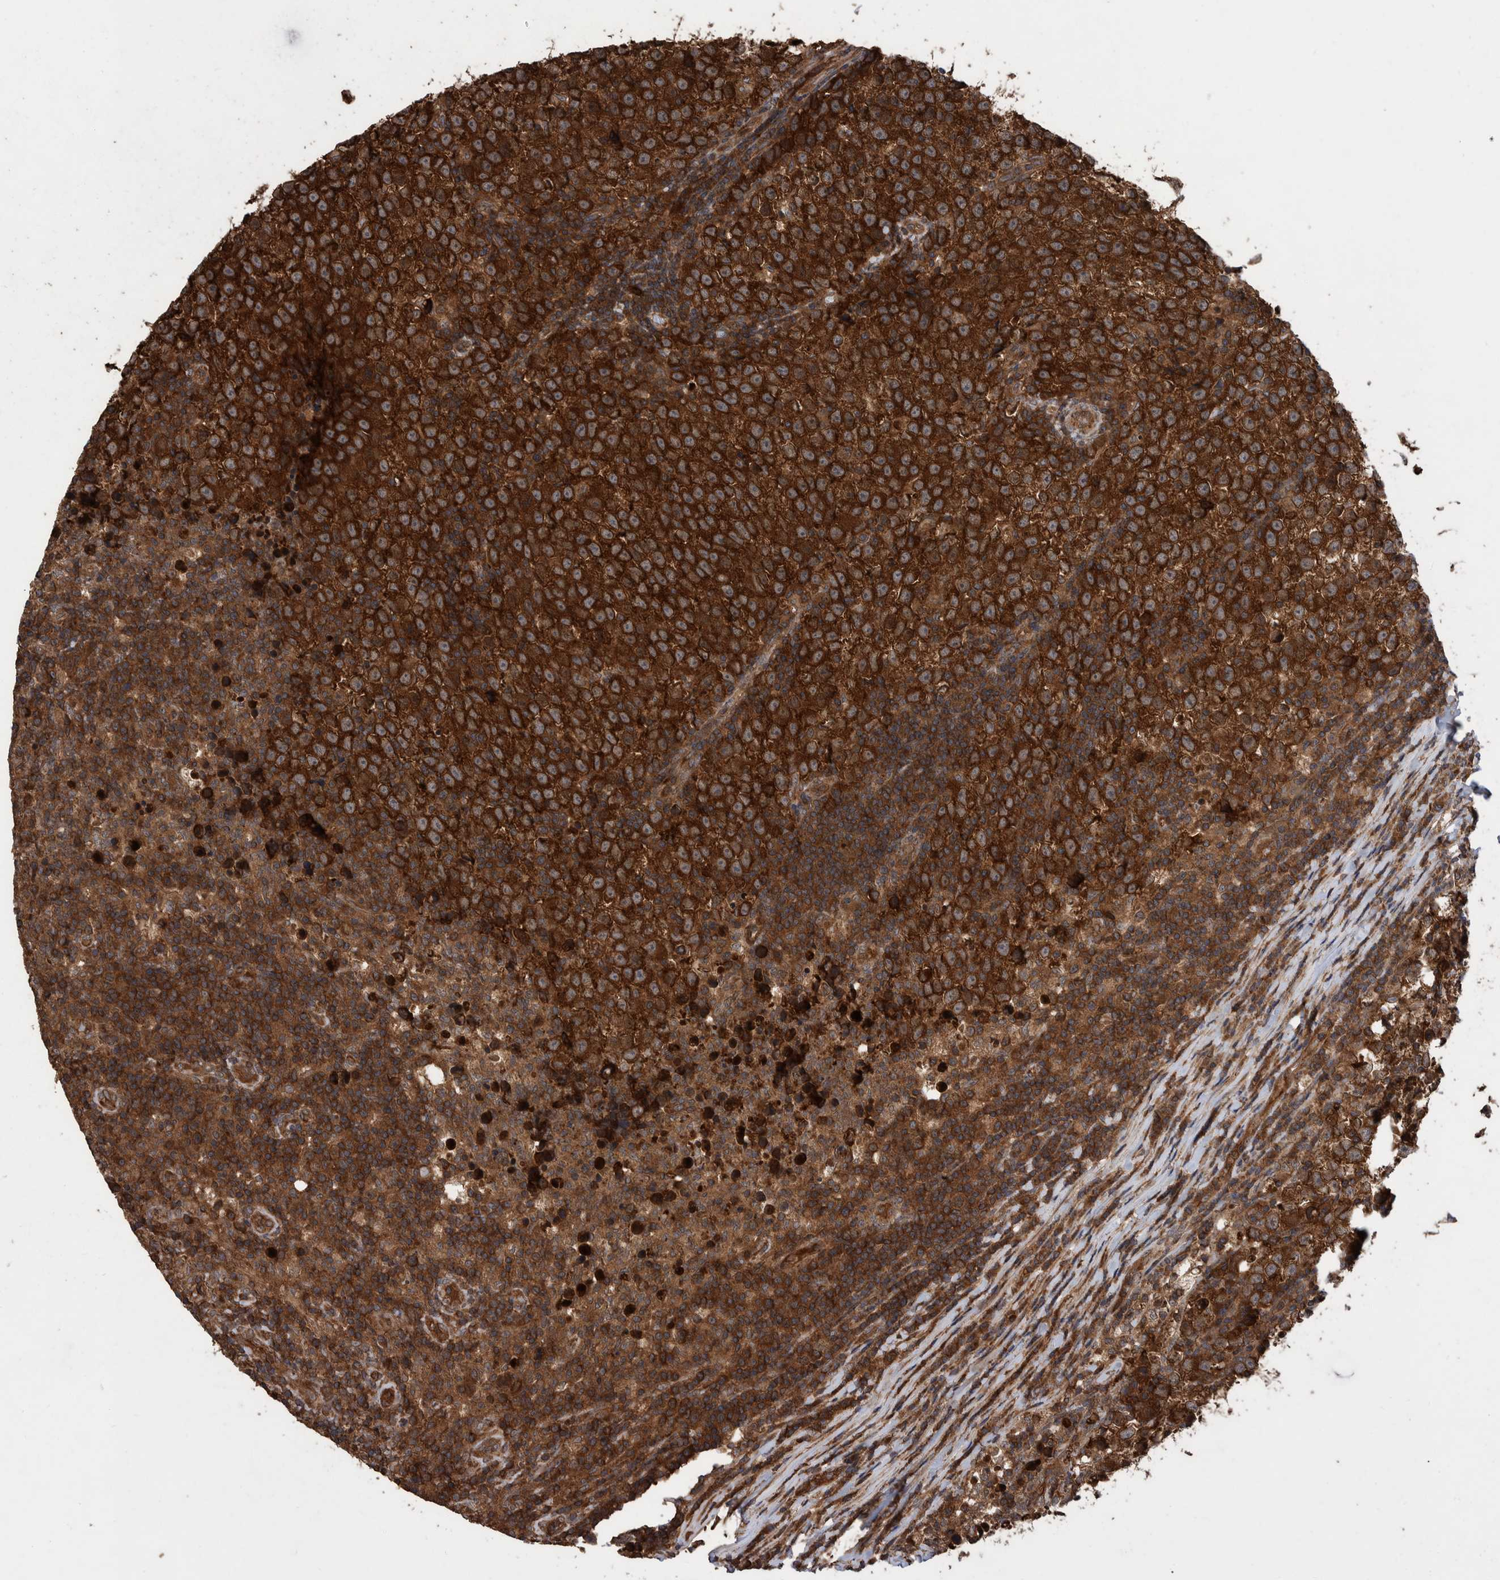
{"staining": {"intensity": "strong", "quantity": ">75%", "location": "cytoplasmic/membranous"}, "tissue": "testis cancer", "cell_type": "Tumor cells", "image_type": "cancer", "snomed": [{"axis": "morphology", "description": "Normal tissue, NOS"}, {"axis": "morphology", "description": "Seminoma, NOS"}, {"axis": "topography", "description": "Testis"}], "caption": "DAB immunohistochemical staining of human seminoma (testis) demonstrates strong cytoplasmic/membranous protein positivity in approximately >75% of tumor cells.", "gene": "VBP1", "patient": {"sex": "male", "age": 43}}